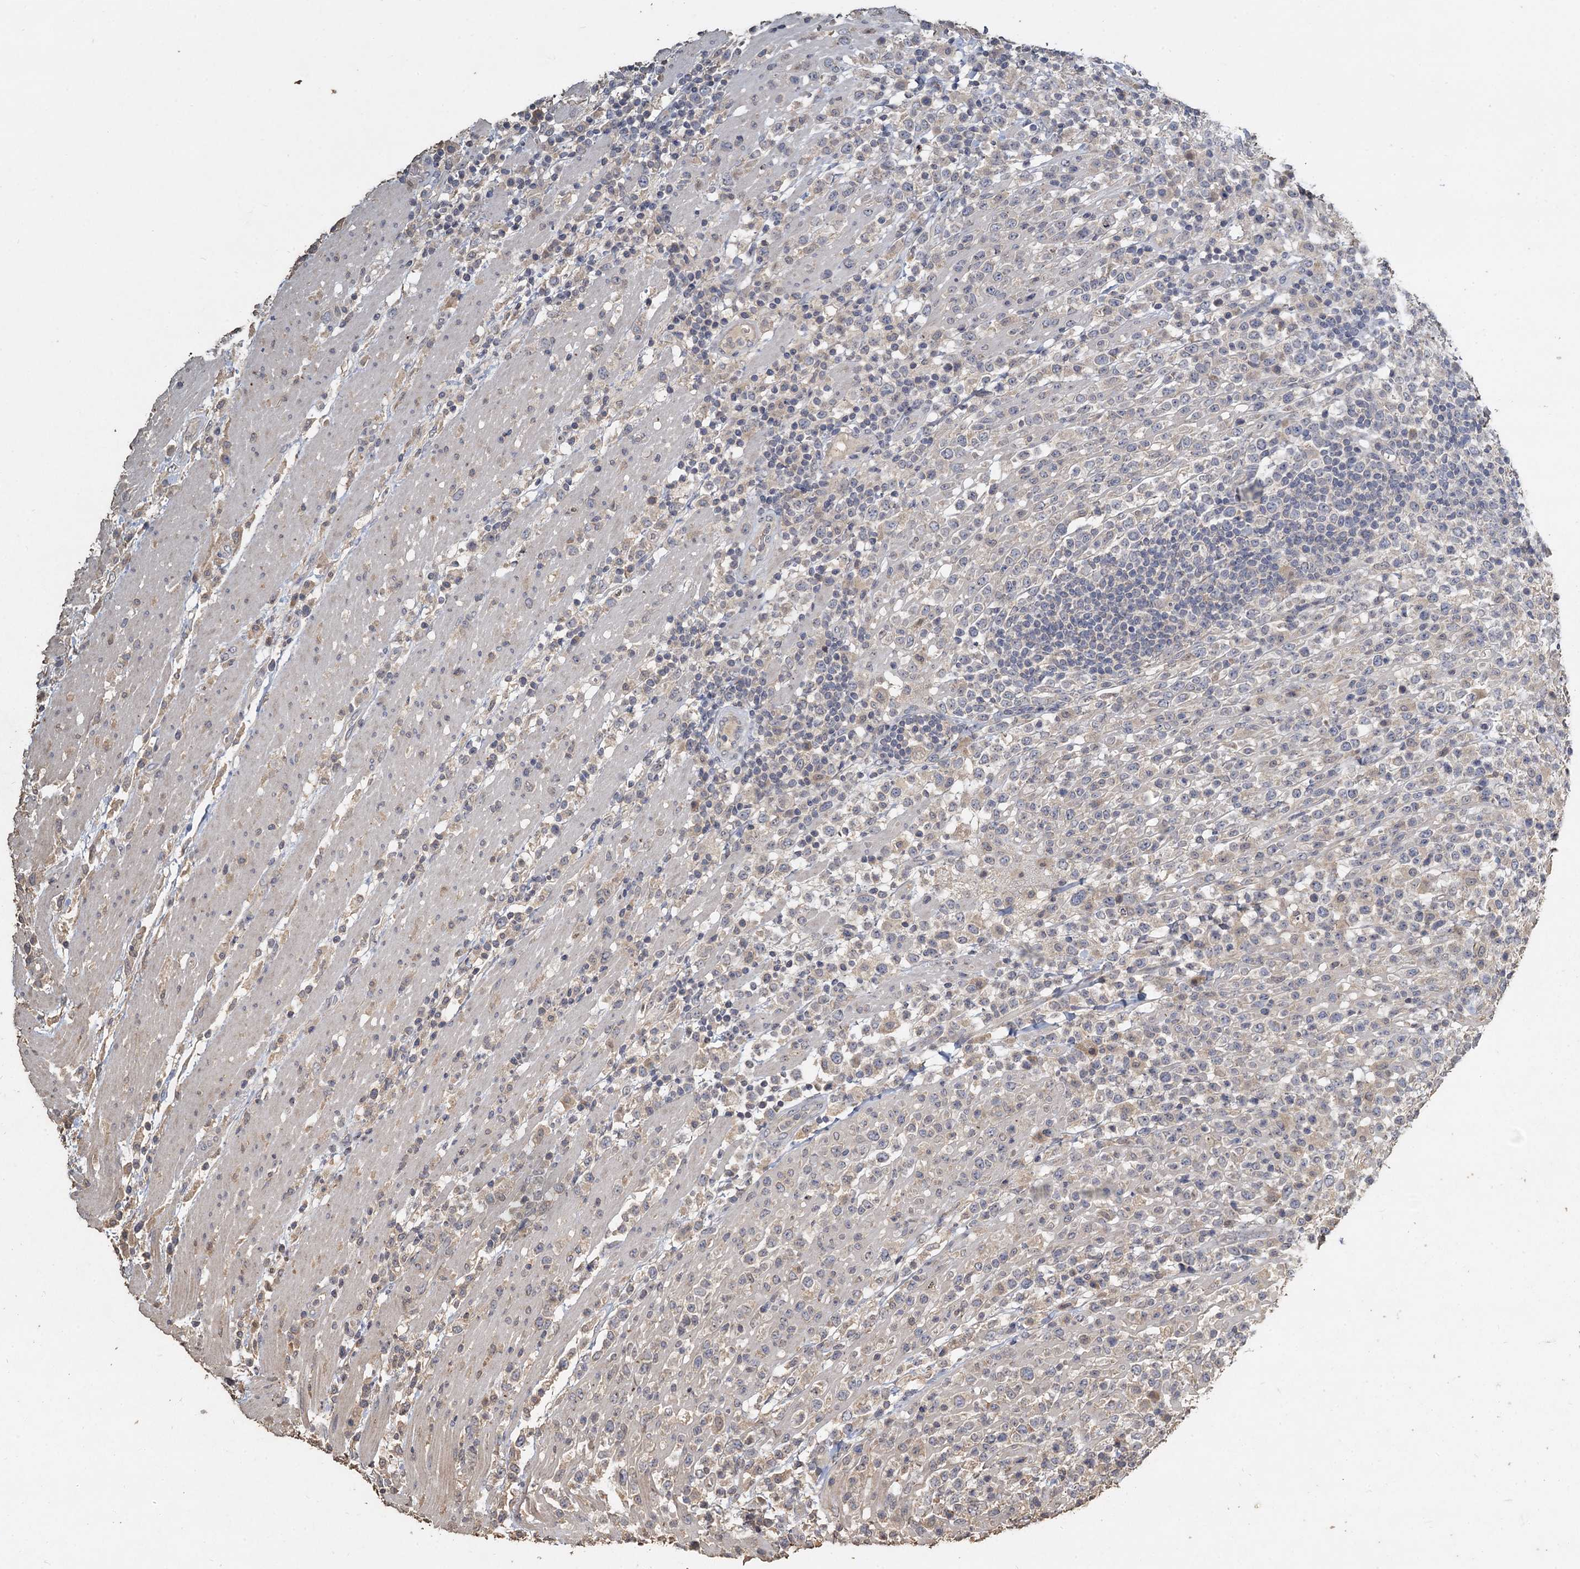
{"staining": {"intensity": "negative", "quantity": "none", "location": "none"}, "tissue": "lymphoma", "cell_type": "Tumor cells", "image_type": "cancer", "snomed": [{"axis": "morphology", "description": "Malignant lymphoma, non-Hodgkin's type, High grade"}, {"axis": "topography", "description": "Colon"}], "caption": "Protein analysis of lymphoma exhibits no significant expression in tumor cells. (DAB immunohistochemistry (IHC) with hematoxylin counter stain).", "gene": "CCDC61", "patient": {"sex": "female", "age": 53}}